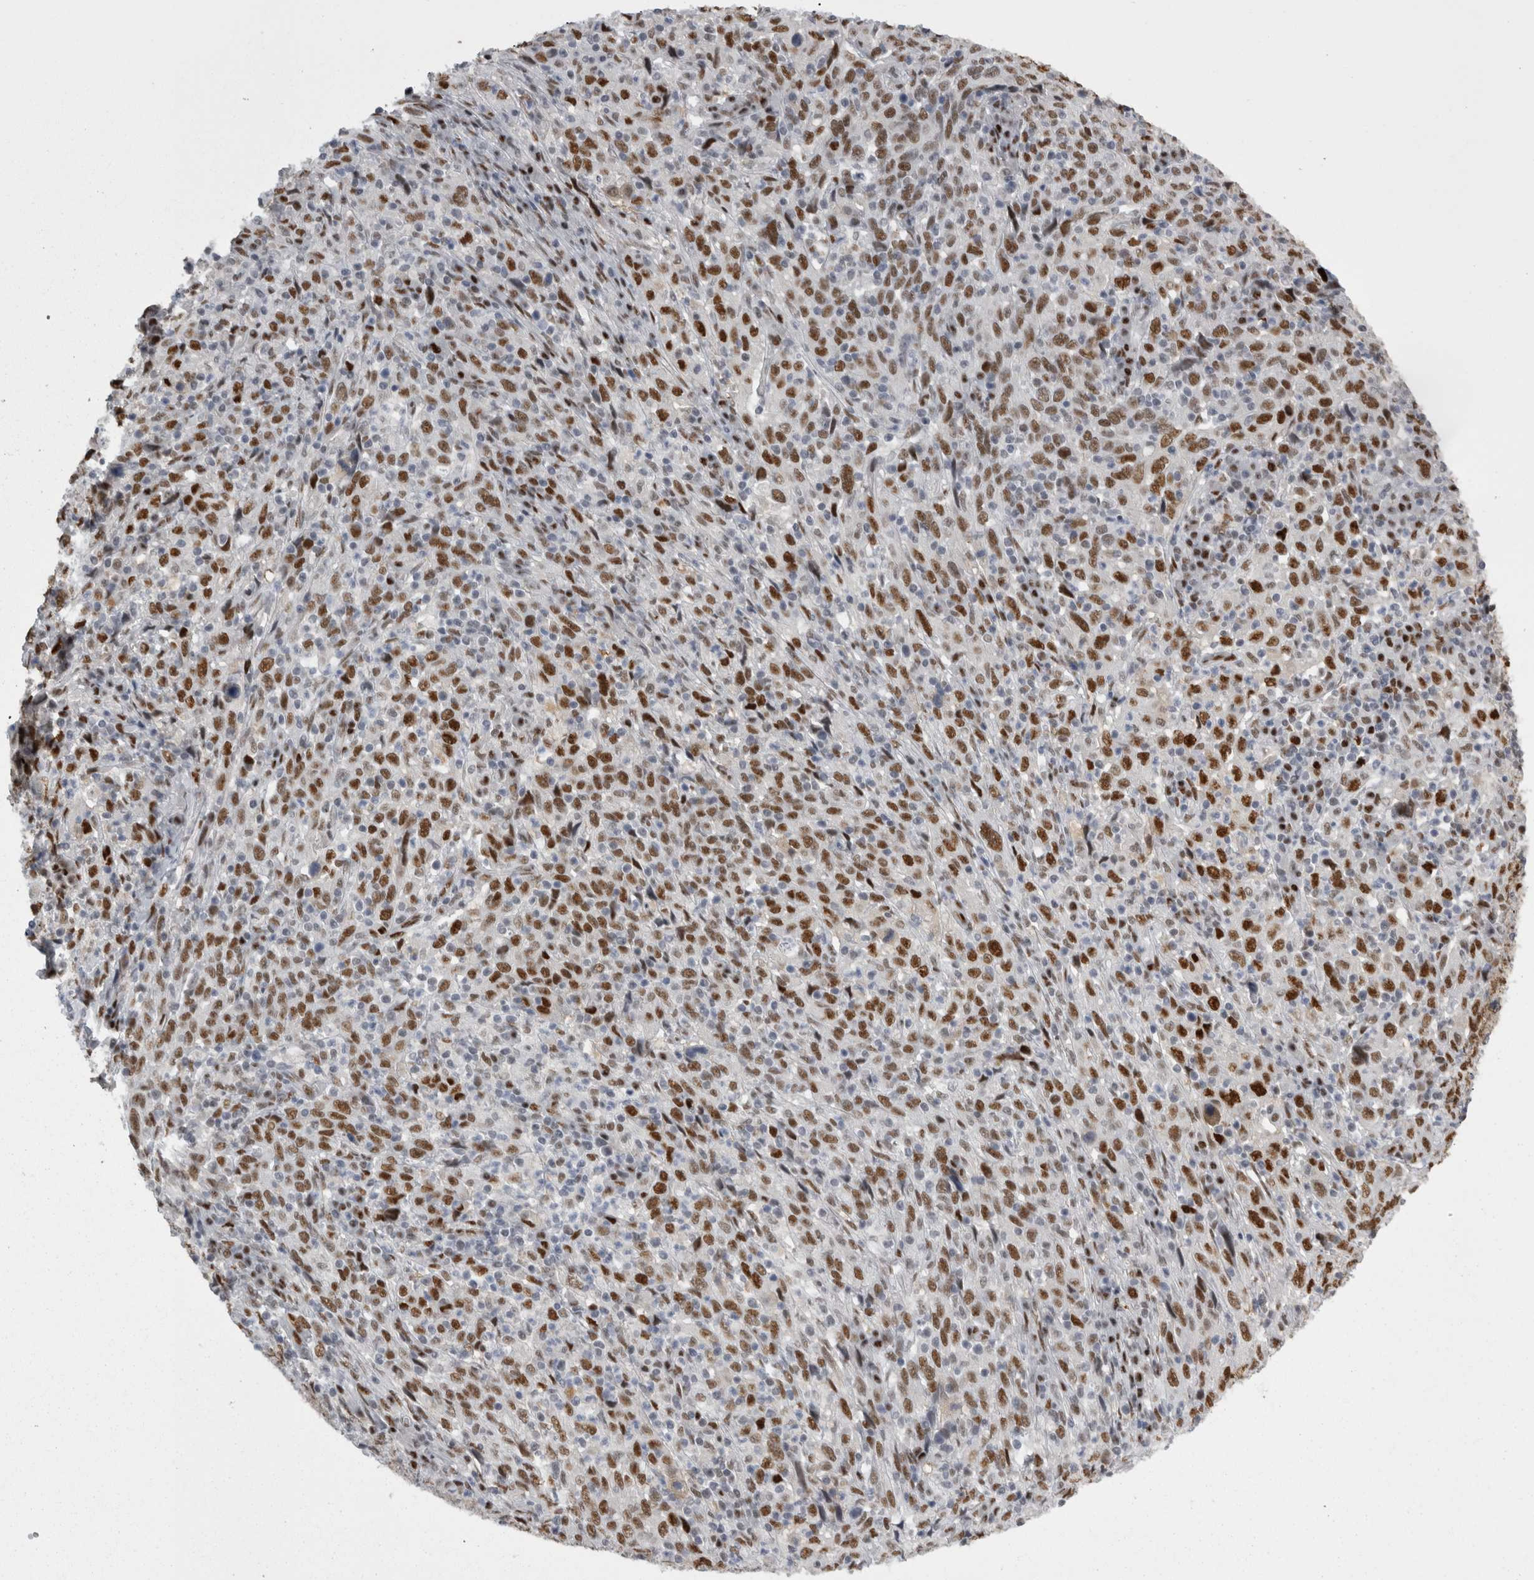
{"staining": {"intensity": "strong", "quantity": ">75%", "location": "nuclear"}, "tissue": "cervical cancer", "cell_type": "Tumor cells", "image_type": "cancer", "snomed": [{"axis": "morphology", "description": "Squamous cell carcinoma, NOS"}, {"axis": "topography", "description": "Cervix"}], "caption": "Immunohistochemical staining of cervical cancer (squamous cell carcinoma) shows strong nuclear protein expression in about >75% of tumor cells. (IHC, brightfield microscopy, high magnification).", "gene": "C1orf54", "patient": {"sex": "female", "age": 46}}